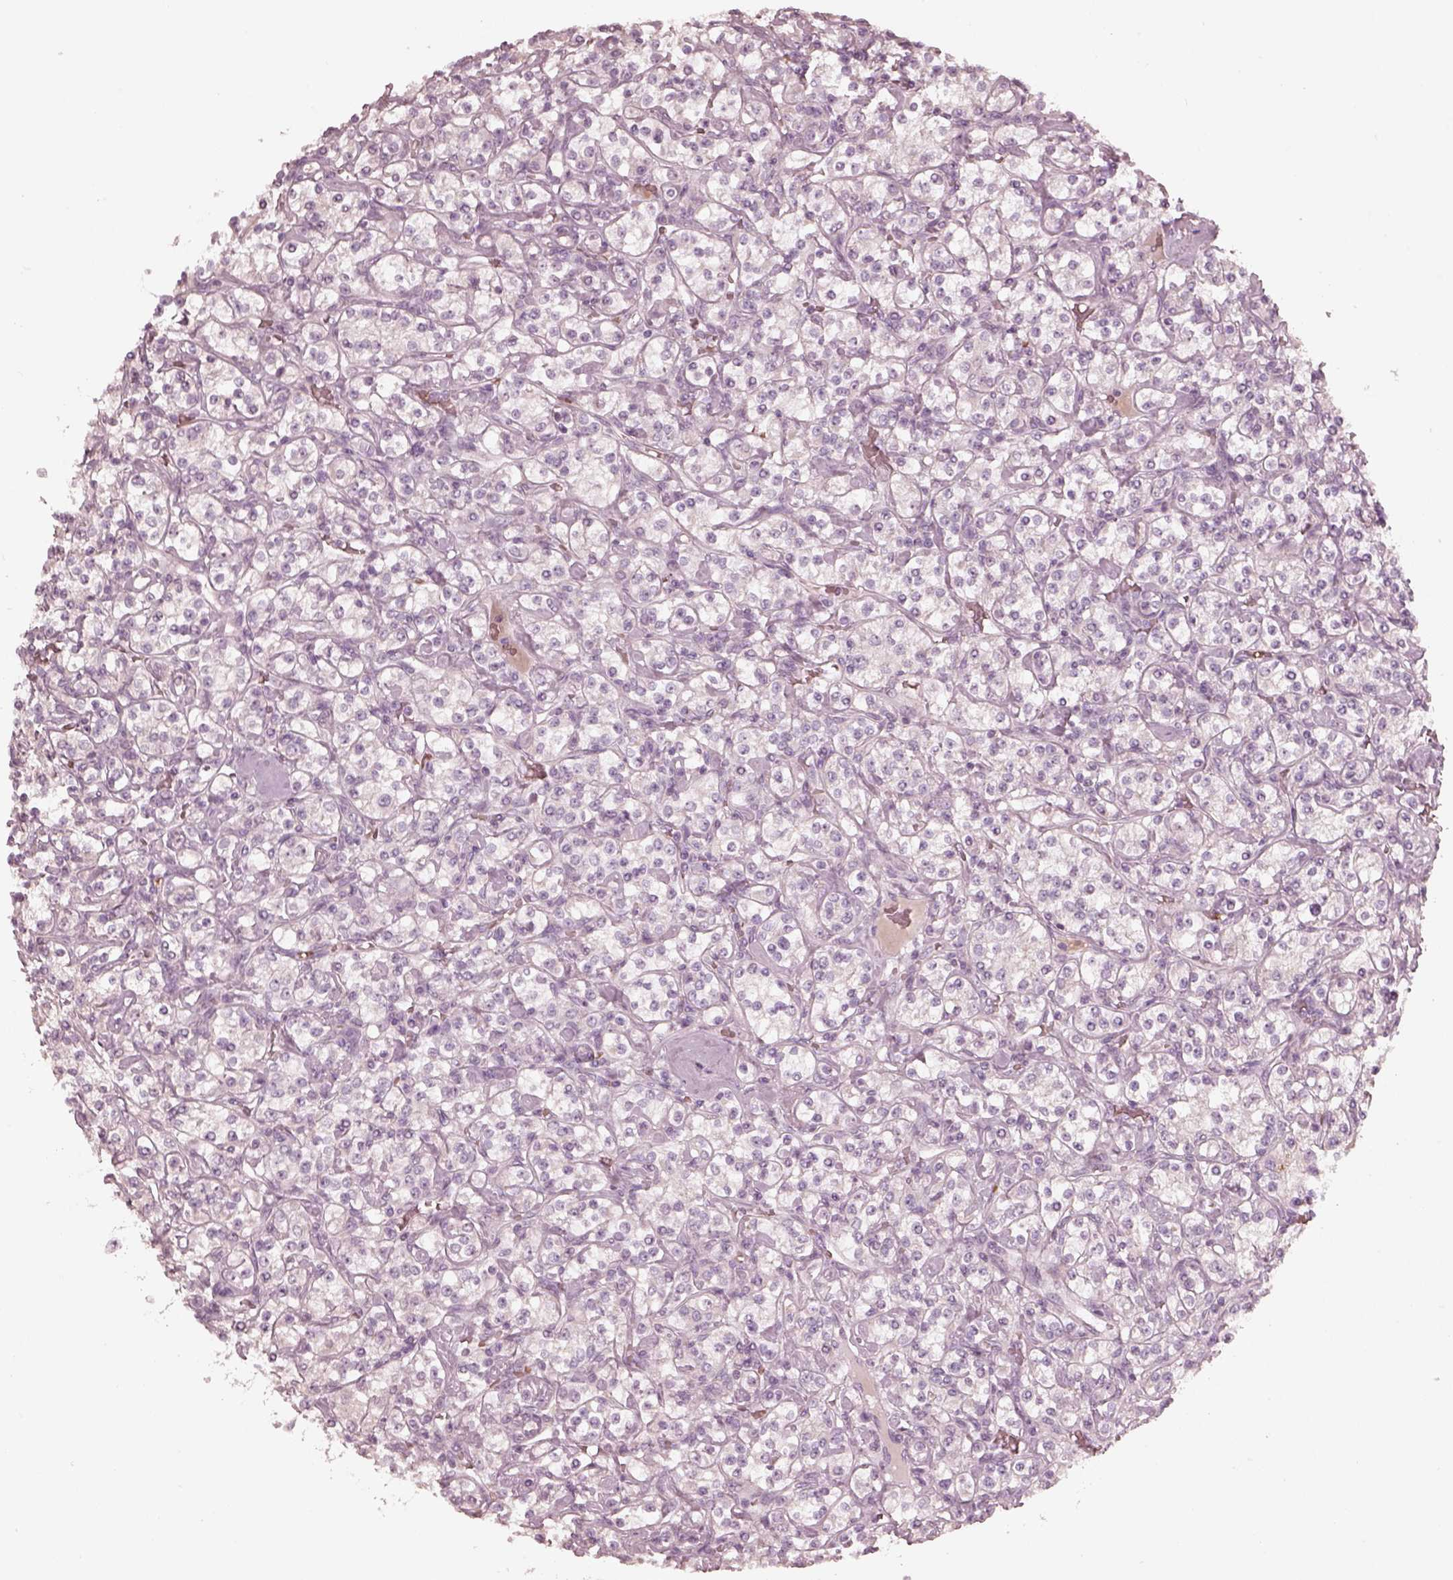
{"staining": {"intensity": "negative", "quantity": "none", "location": "none"}, "tissue": "renal cancer", "cell_type": "Tumor cells", "image_type": "cancer", "snomed": [{"axis": "morphology", "description": "Adenocarcinoma, NOS"}, {"axis": "topography", "description": "Kidney"}], "caption": "Tumor cells show no significant staining in renal cancer.", "gene": "ANKLE1", "patient": {"sex": "male", "age": 77}}